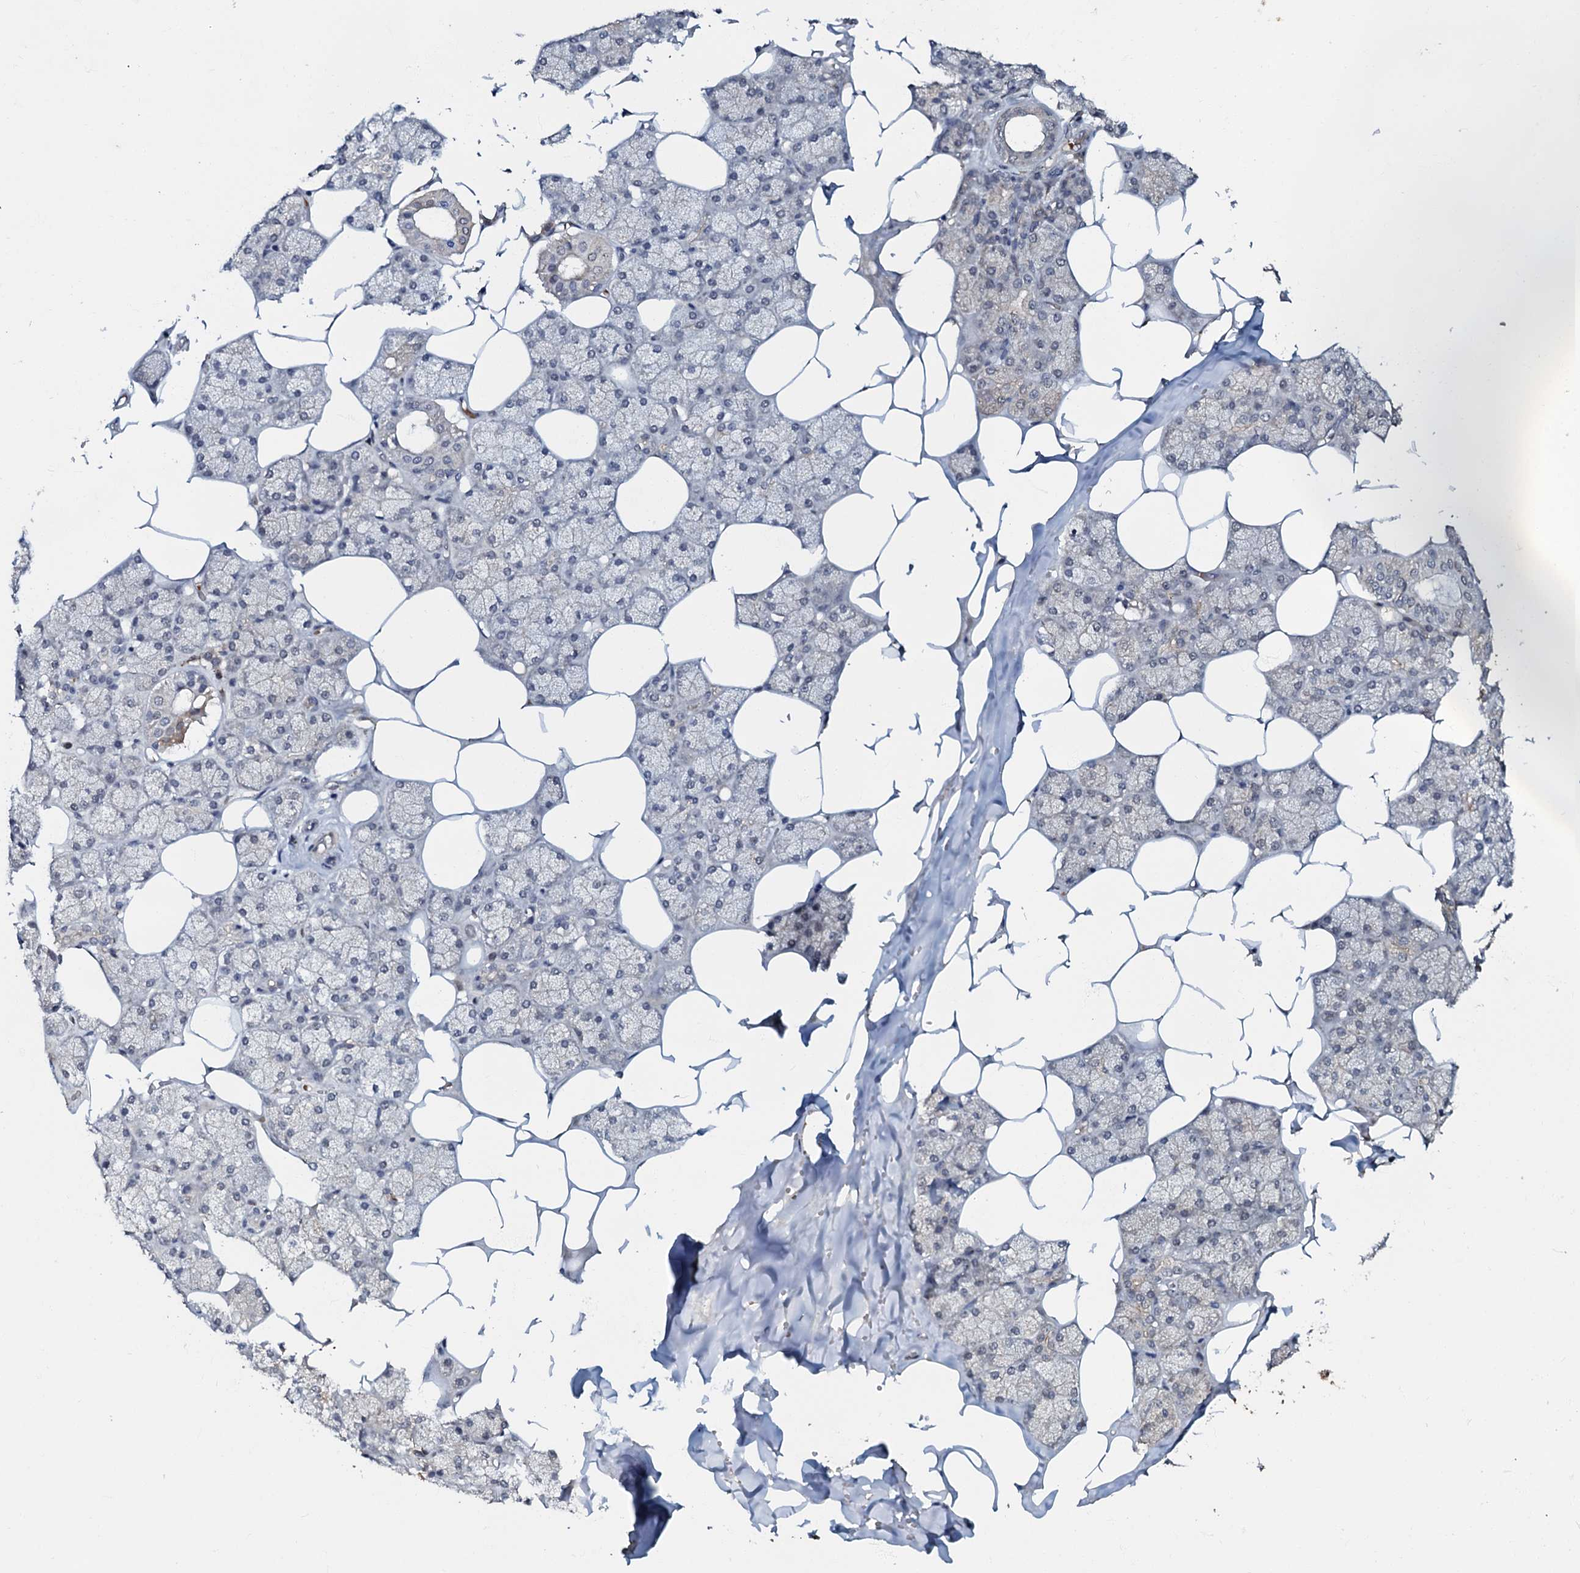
{"staining": {"intensity": "moderate", "quantity": "25%-75%", "location": "cytoplasmic/membranous"}, "tissue": "salivary gland", "cell_type": "Glandular cells", "image_type": "normal", "snomed": [{"axis": "morphology", "description": "Normal tissue, NOS"}, {"axis": "topography", "description": "Salivary gland"}], "caption": "Immunohistochemistry (IHC) of normal salivary gland shows medium levels of moderate cytoplasmic/membranous positivity in approximately 25%-75% of glandular cells. (Stains: DAB in brown, nuclei in blue, Microscopy: brightfield microscopy at high magnification).", "gene": "MANSC4", "patient": {"sex": "male", "age": 62}}